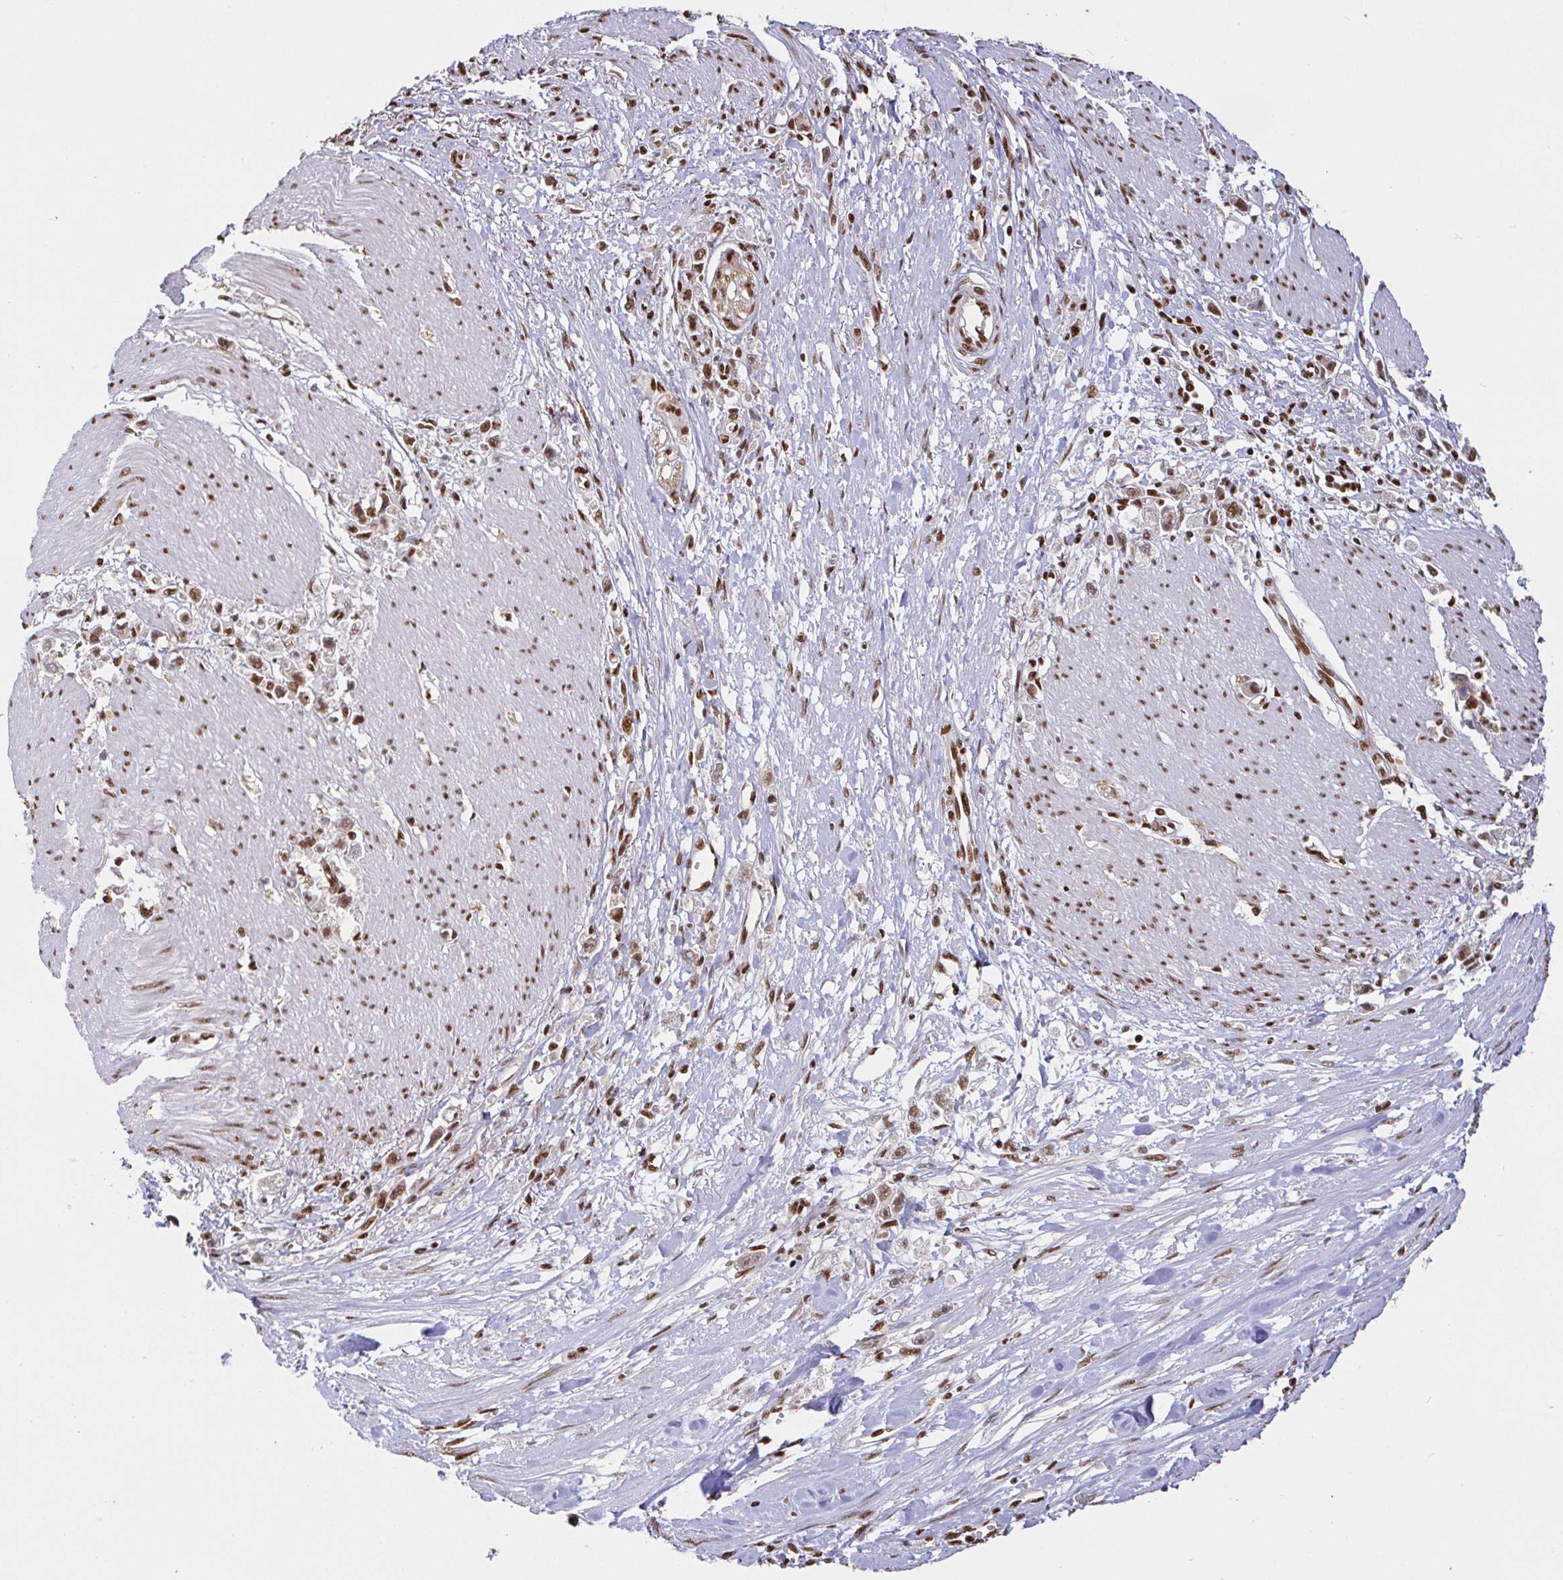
{"staining": {"intensity": "moderate", "quantity": ">75%", "location": "nuclear"}, "tissue": "stomach cancer", "cell_type": "Tumor cells", "image_type": "cancer", "snomed": [{"axis": "morphology", "description": "Adenocarcinoma, NOS"}, {"axis": "topography", "description": "Stomach"}], "caption": "Human adenocarcinoma (stomach) stained with a brown dye displays moderate nuclear positive expression in approximately >75% of tumor cells.", "gene": "SP3", "patient": {"sex": "female", "age": 59}}